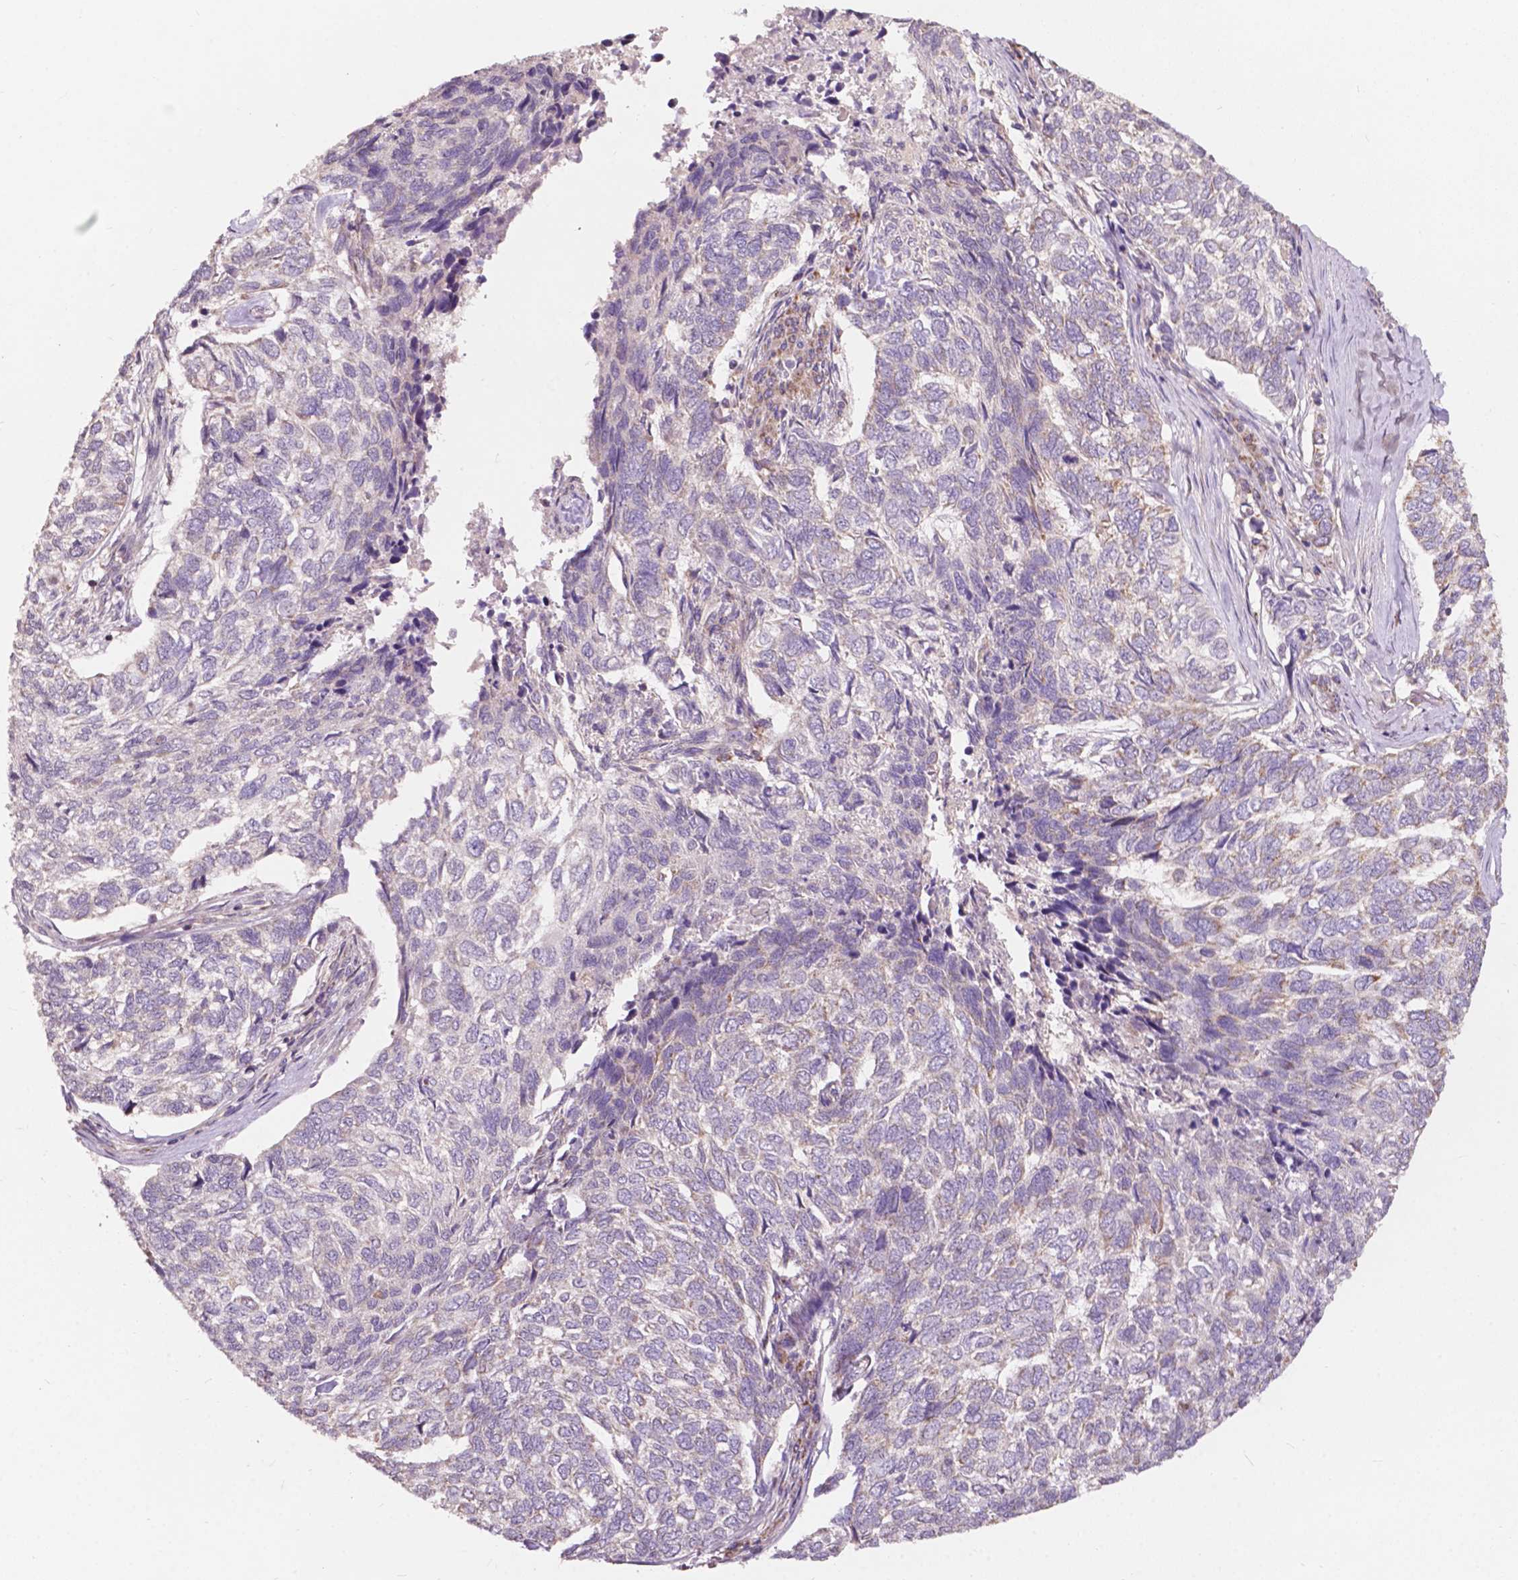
{"staining": {"intensity": "weak", "quantity": "<25%", "location": "cytoplasmic/membranous"}, "tissue": "skin cancer", "cell_type": "Tumor cells", "image_type": "cancer", "snomed": [{"axis": "morphology", "description": "Basal cell carcinoma"}, {"axis": "topography", "description": "Skin"}], "caption": "The photomicrograph demonstrates no staining of tumor cells in skin basal cell carcinoma.", "gene": "NDUFA10", "patient": {"sex": "female", "age": 65}}